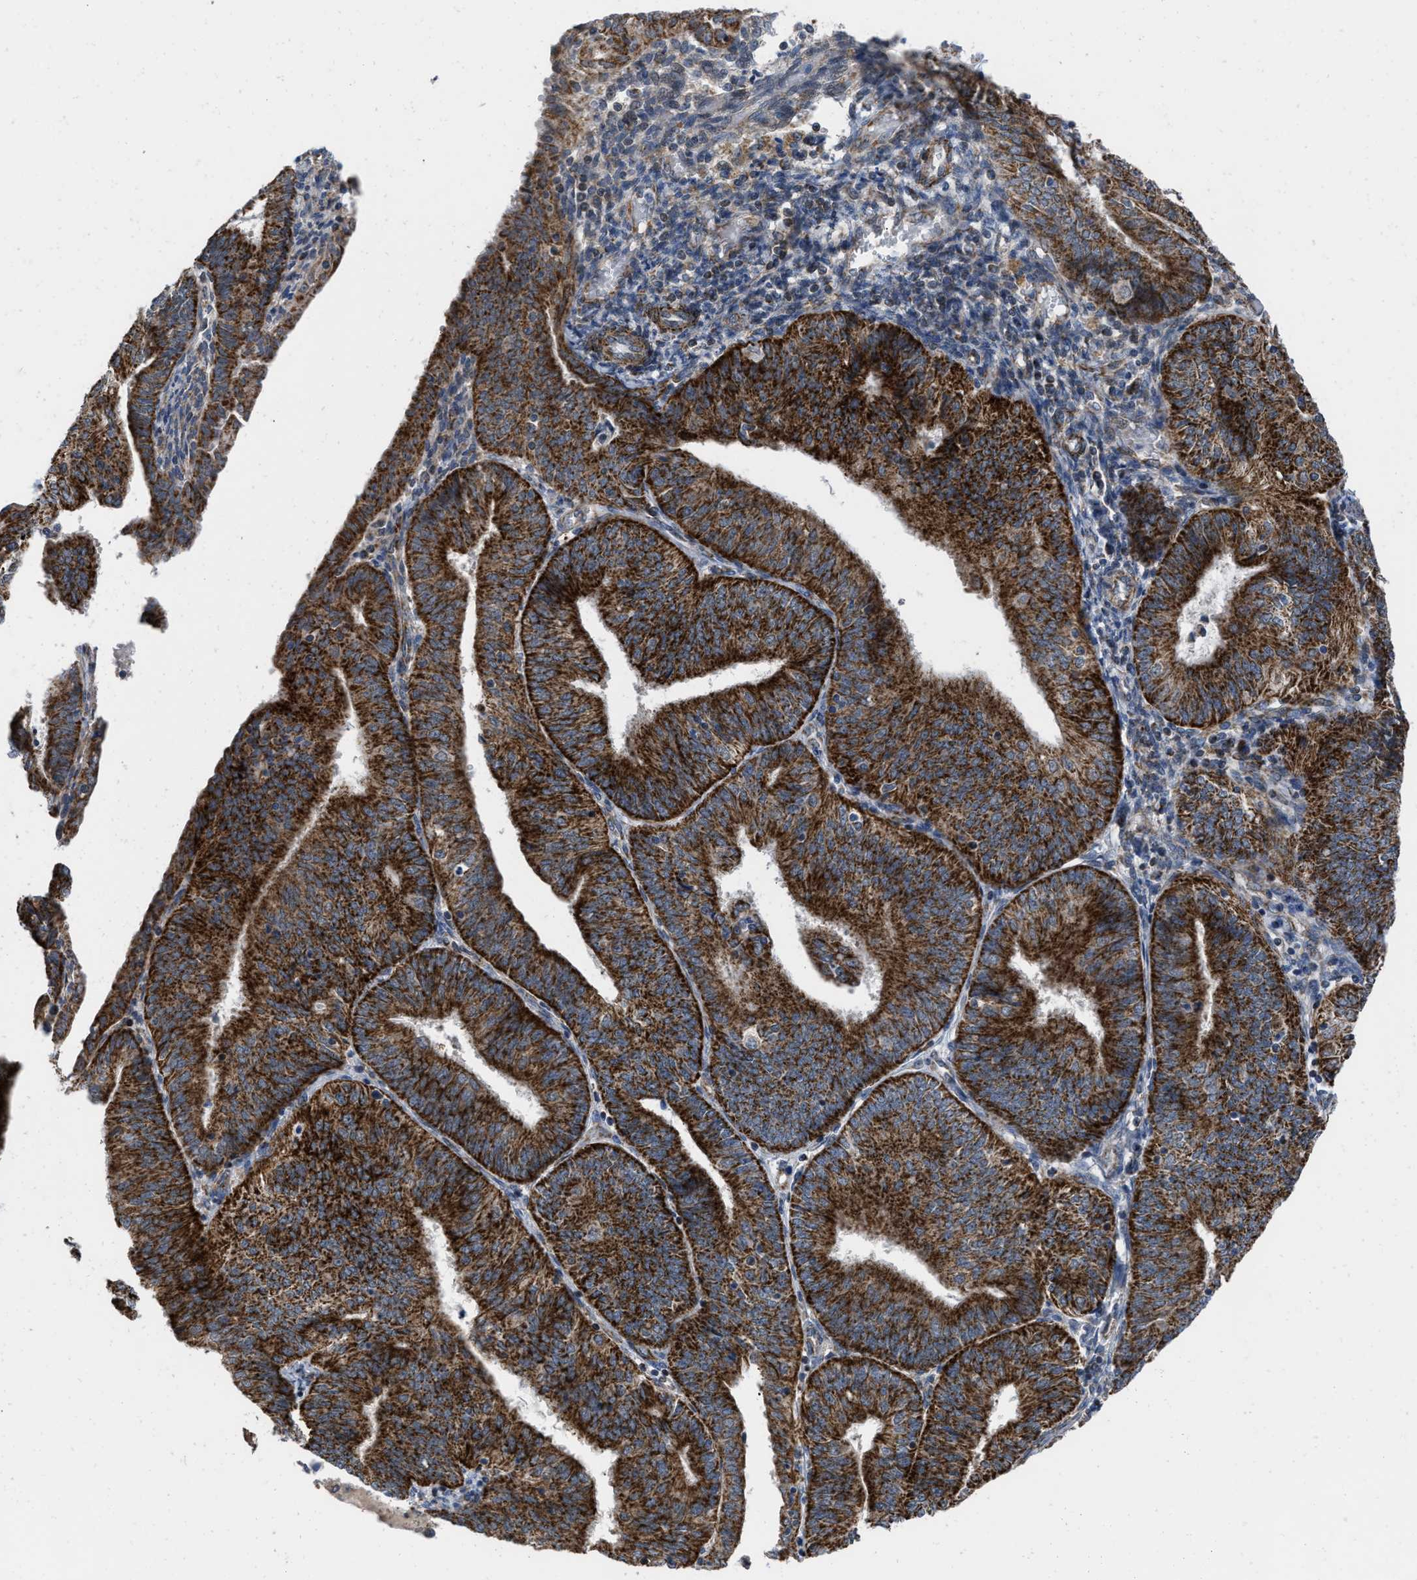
{"staining": {"intensity": "strong", "quantity": ">75%", "location": "cytoplasmic/membranous"}, "tissue": "endometrial cancer", "cell_type": "Tumor cells", "image_type": "cancer", "snomed": [{"axis": "morphology", "description": "Adenocarcinoma, NOS"}, {"axis": "topography", "description": "Endometrium"}], "caption": "About >75% of tumor cells in human endometrial cancer (adenocarcinoma) display strong cytoplasmic/membranous protein expression as visualized by brown immunohistochemical staining.", "gene": "AKAP1", "patient": {"sex": "female", "age": 58}}